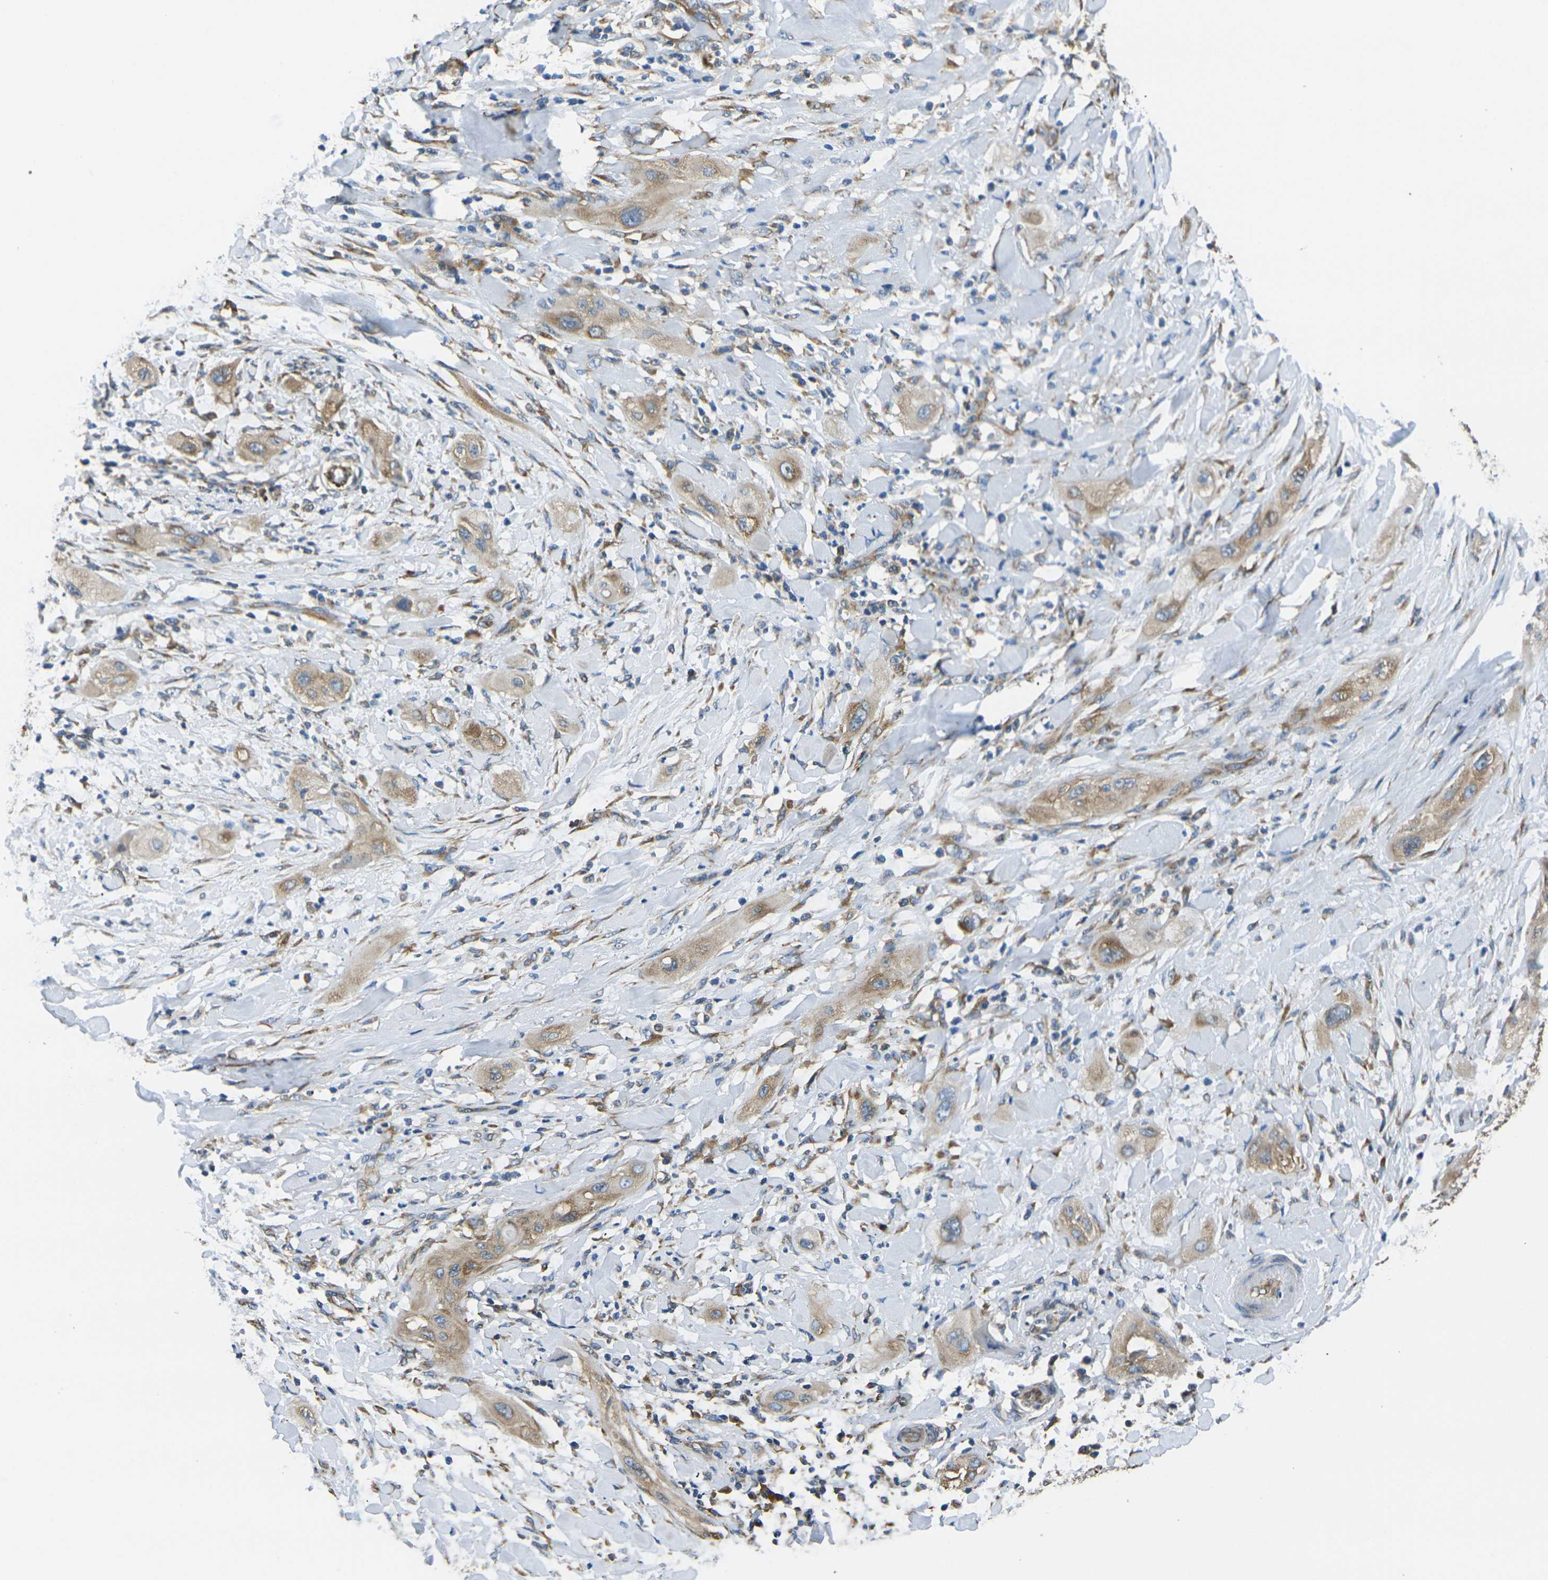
{"staining": {"intensity": "weak", "quantity": ">75%", "location": "cytoplasmic/membranous"}, "tissue": "lung cancer", "cell_type": "Tumor cells", "image_type": "cancer", "snomed": [{"axis": "morphology", "description": "Squamous cell carcinoma, NOS"}, {"axis": "topography", "description": "Lung"}], "caption": "This micrograph reveals IHC staining of squamous cell carcinoma (lung), with low weak cytoplasmic/membranous expression in about >75% of tumor cells.", "gene": "RPSA", "patient": {"sex": "female", "age": 47}}